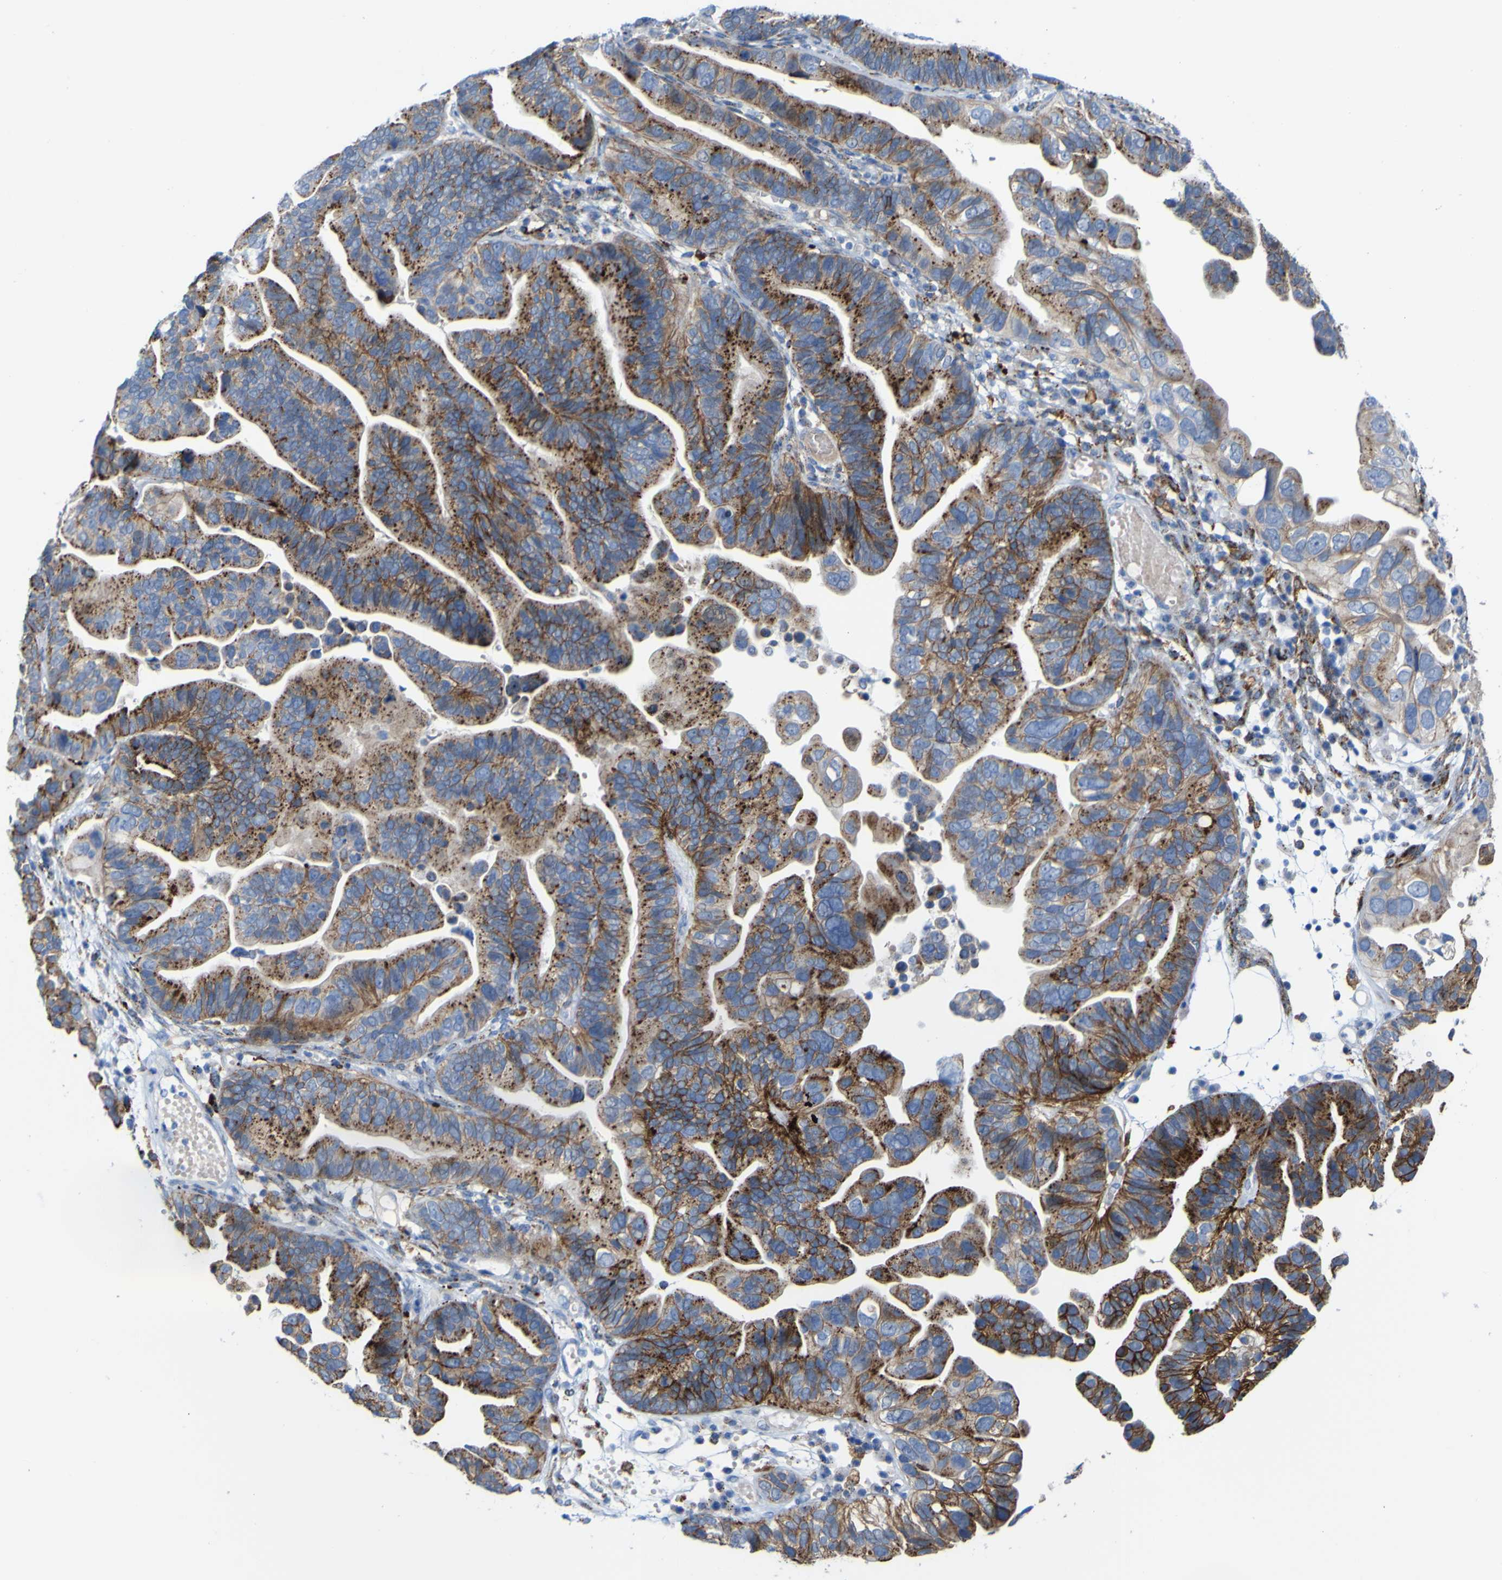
{"staining": {"intensity": "strong", "quantity": ">75%", "location": "cytoplasmic/membranous"}, "tissue": "ovarian cancer", "cell_type": "Tumor cells", "image_type": "cancer", "snomed": [{"axis": "morphology", "description": "Cystadenocarcinoma, serous, NOS"}, {"axis": "topography", "description": "Ovary"}], "caption": "Immunohistochemistry image of human ovarian cancer stained for a protein (brown), which displays high levels of strong cytoplasmic/membranous expression in about >75% of tumor cells.", "gene": "PTPRF", "patient": {"sex": "female", "age": 56}}